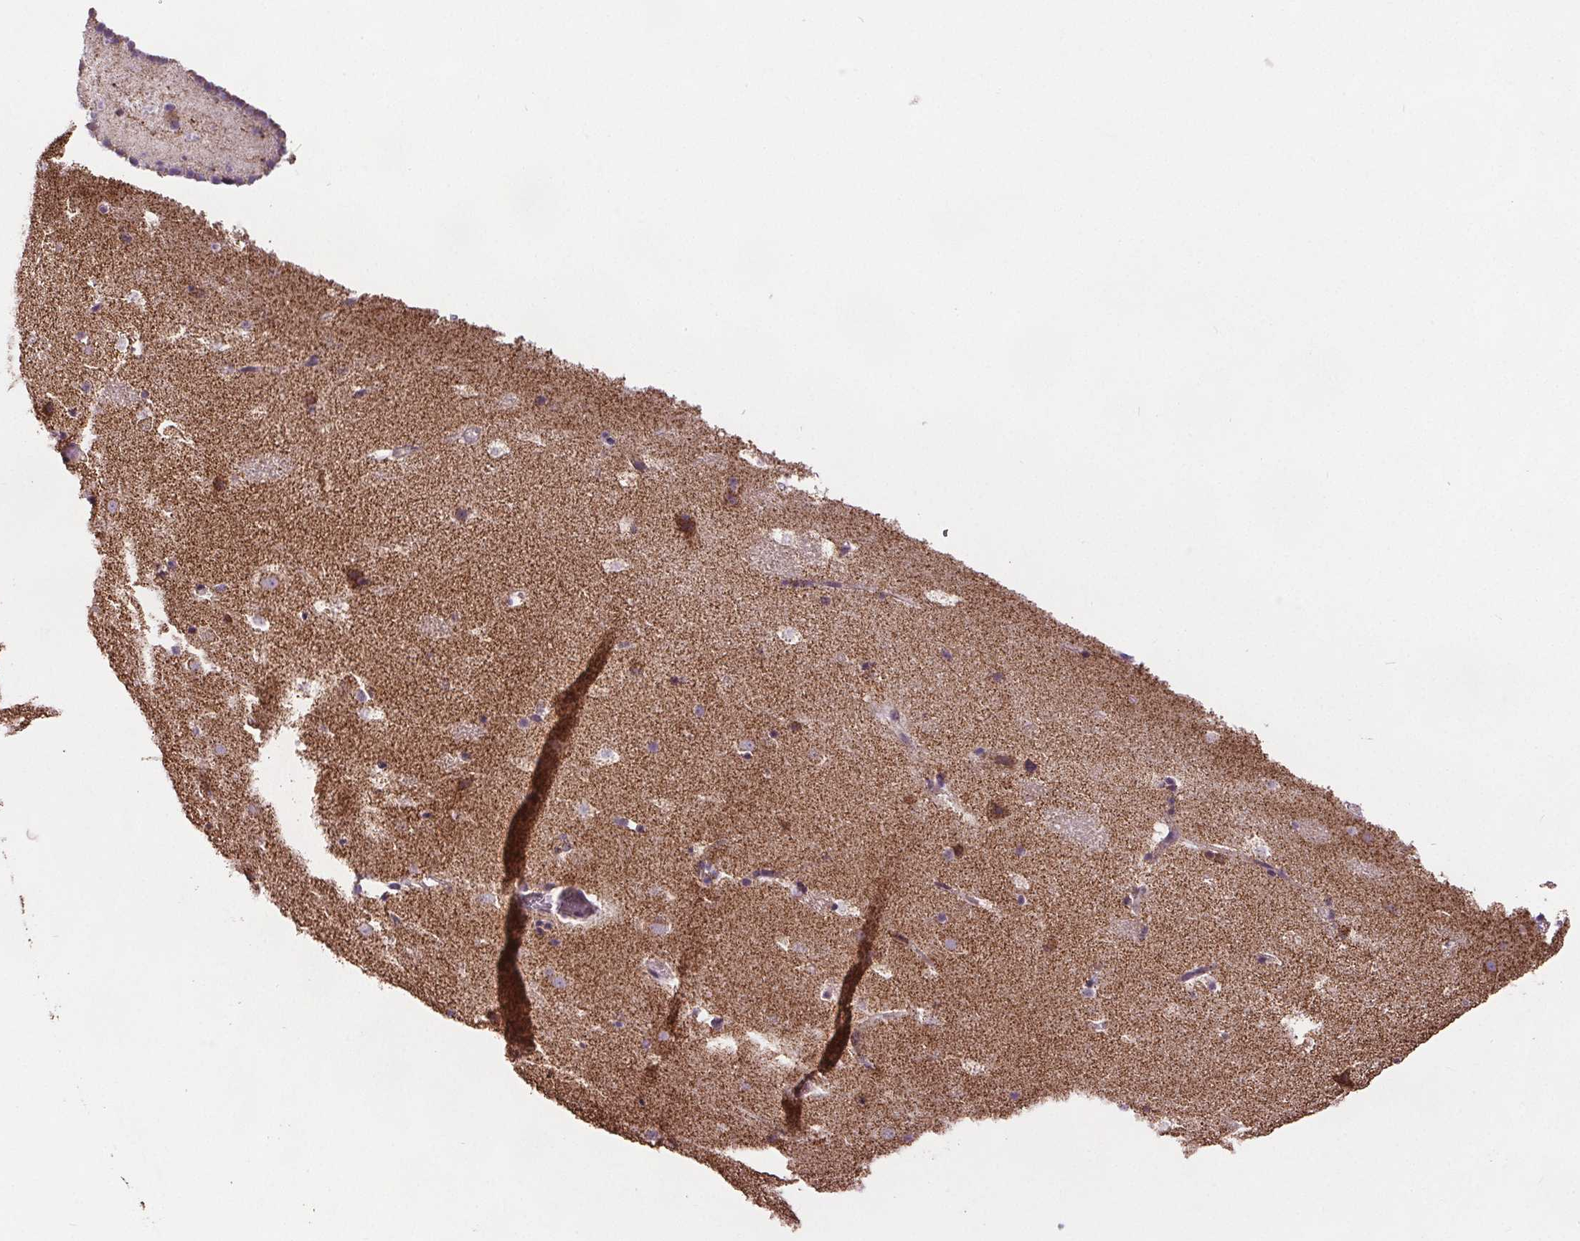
{"staining": {"intensity": "weak", "quantity": "25%-75%", "location": "cytoplasmic/membranous"}, "tissue": "caudate", "cell_type": "Glial cells", "image_type": "normal", "snomed": [{"axis": "morphology", "description": "Normal tissue, NOS"}, {"axis": "topography", "description": "Lateral ventricle wall"}], "caption": "Immunohistochemical staining of benign human caudate exhibits low levels of weak cytoplasmic/membranous expression in about 25%-75% of glial cells. (Brightfield microscopy of DAB IHC at high magnification).", "gene": "SUCLA2", "patient": {"sex": "male", "age": 37}}